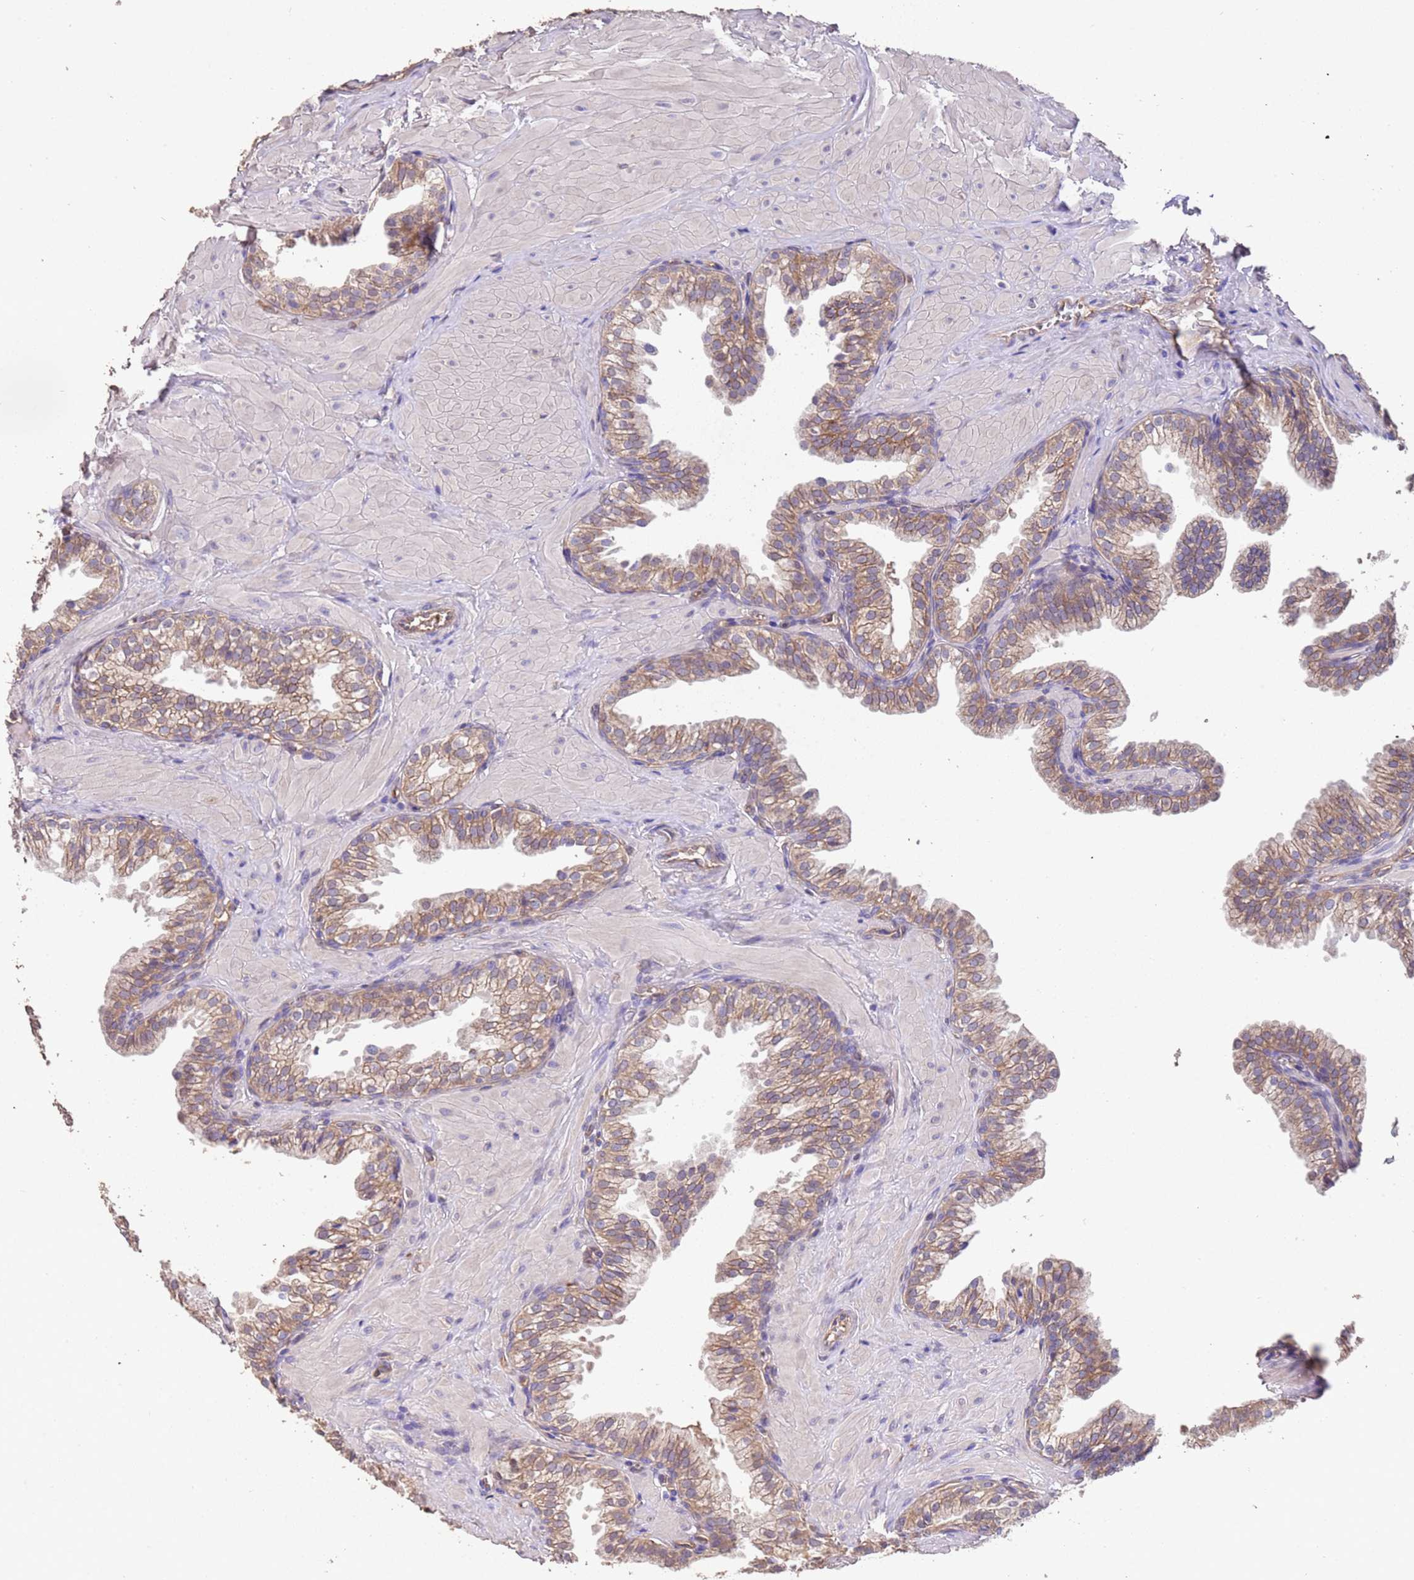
{"staining": {"intensity": "moderate", "quantity": ">75%", "location": "cytoplasmic/membranous"}, "tissue": "prostate", "cell_type": "Glandular cells", "image_type": "normal", "snomed": [{"axis": "morphology", "description": "Normal tissue, NOS"}, {"axis": "topography", "description": "Prostate"}, {"axis": "topography", "description": "Peripheral nerve tissue"}], "caption": "Prostate stained with DAB (3,3'-diaminobenzidine) immunohistochemistry demonstrates medium levels of moderate cytoplasmic/membranous positivity in approximately >75% of glandular cells. Ihc stains the protein in brown and the nuclei are stained blue.", "gene": "NPHP1", "patient": {"sex": "male", "age": 55}}